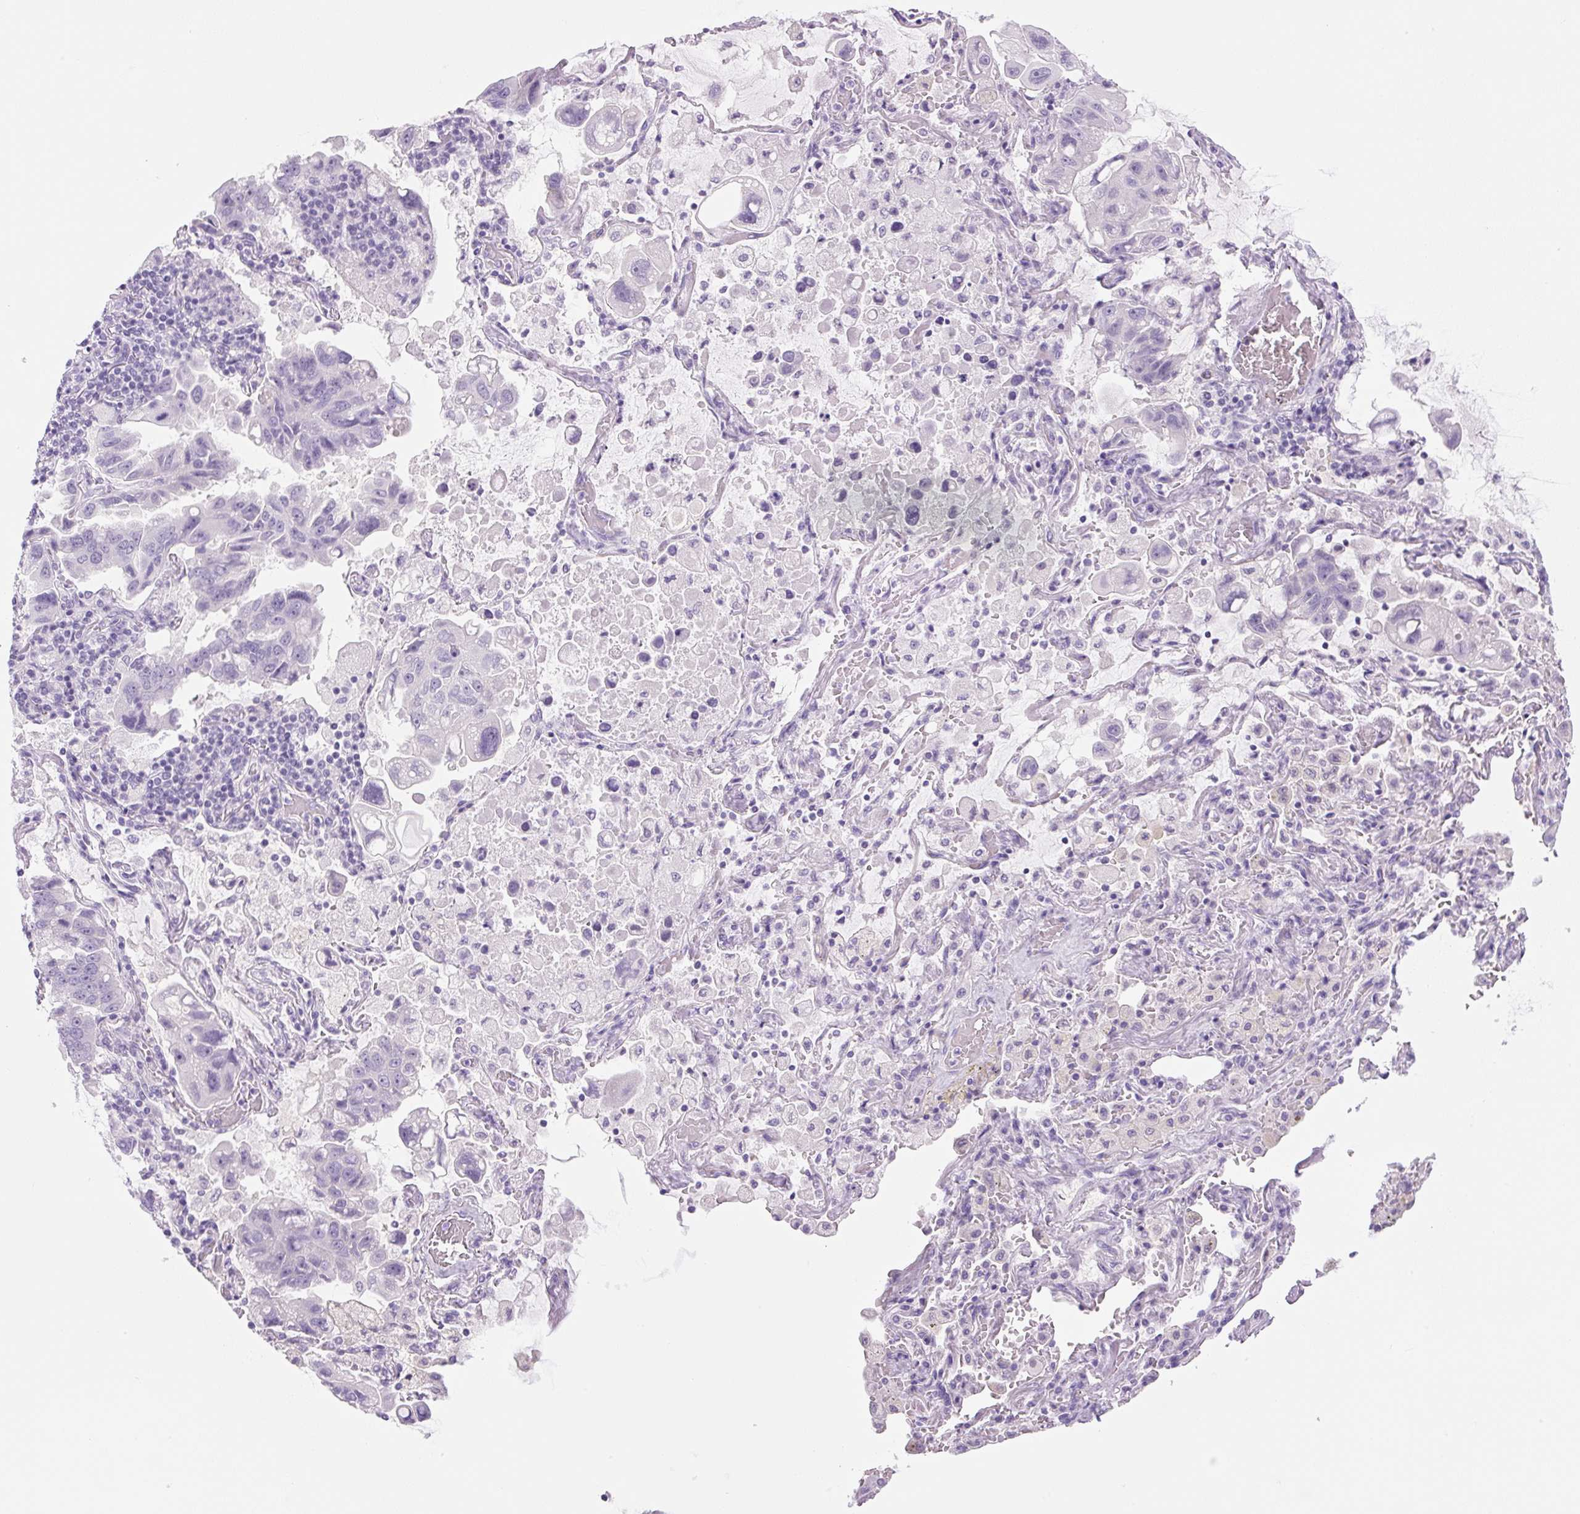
{"staining": {"intensity": "negative", "quantity": "none", "location": "none"}, "tissue": "lung cancer", "cell_type": "Tumor cells", "image_type": "cancer", "snomed": [{"axis": "morphology", "description": "Adenocarcinoma, NOS"}, {"axis": "topography", "description": "Lung"}], "caption": "Immunohistochemistry (IHC) photomicrograph of human lung cancer stained for a protein (brown), which reveals no staining in tumor cells.", "gene": "COL9A2", "patient": {"sex": "male", "age": 64}}